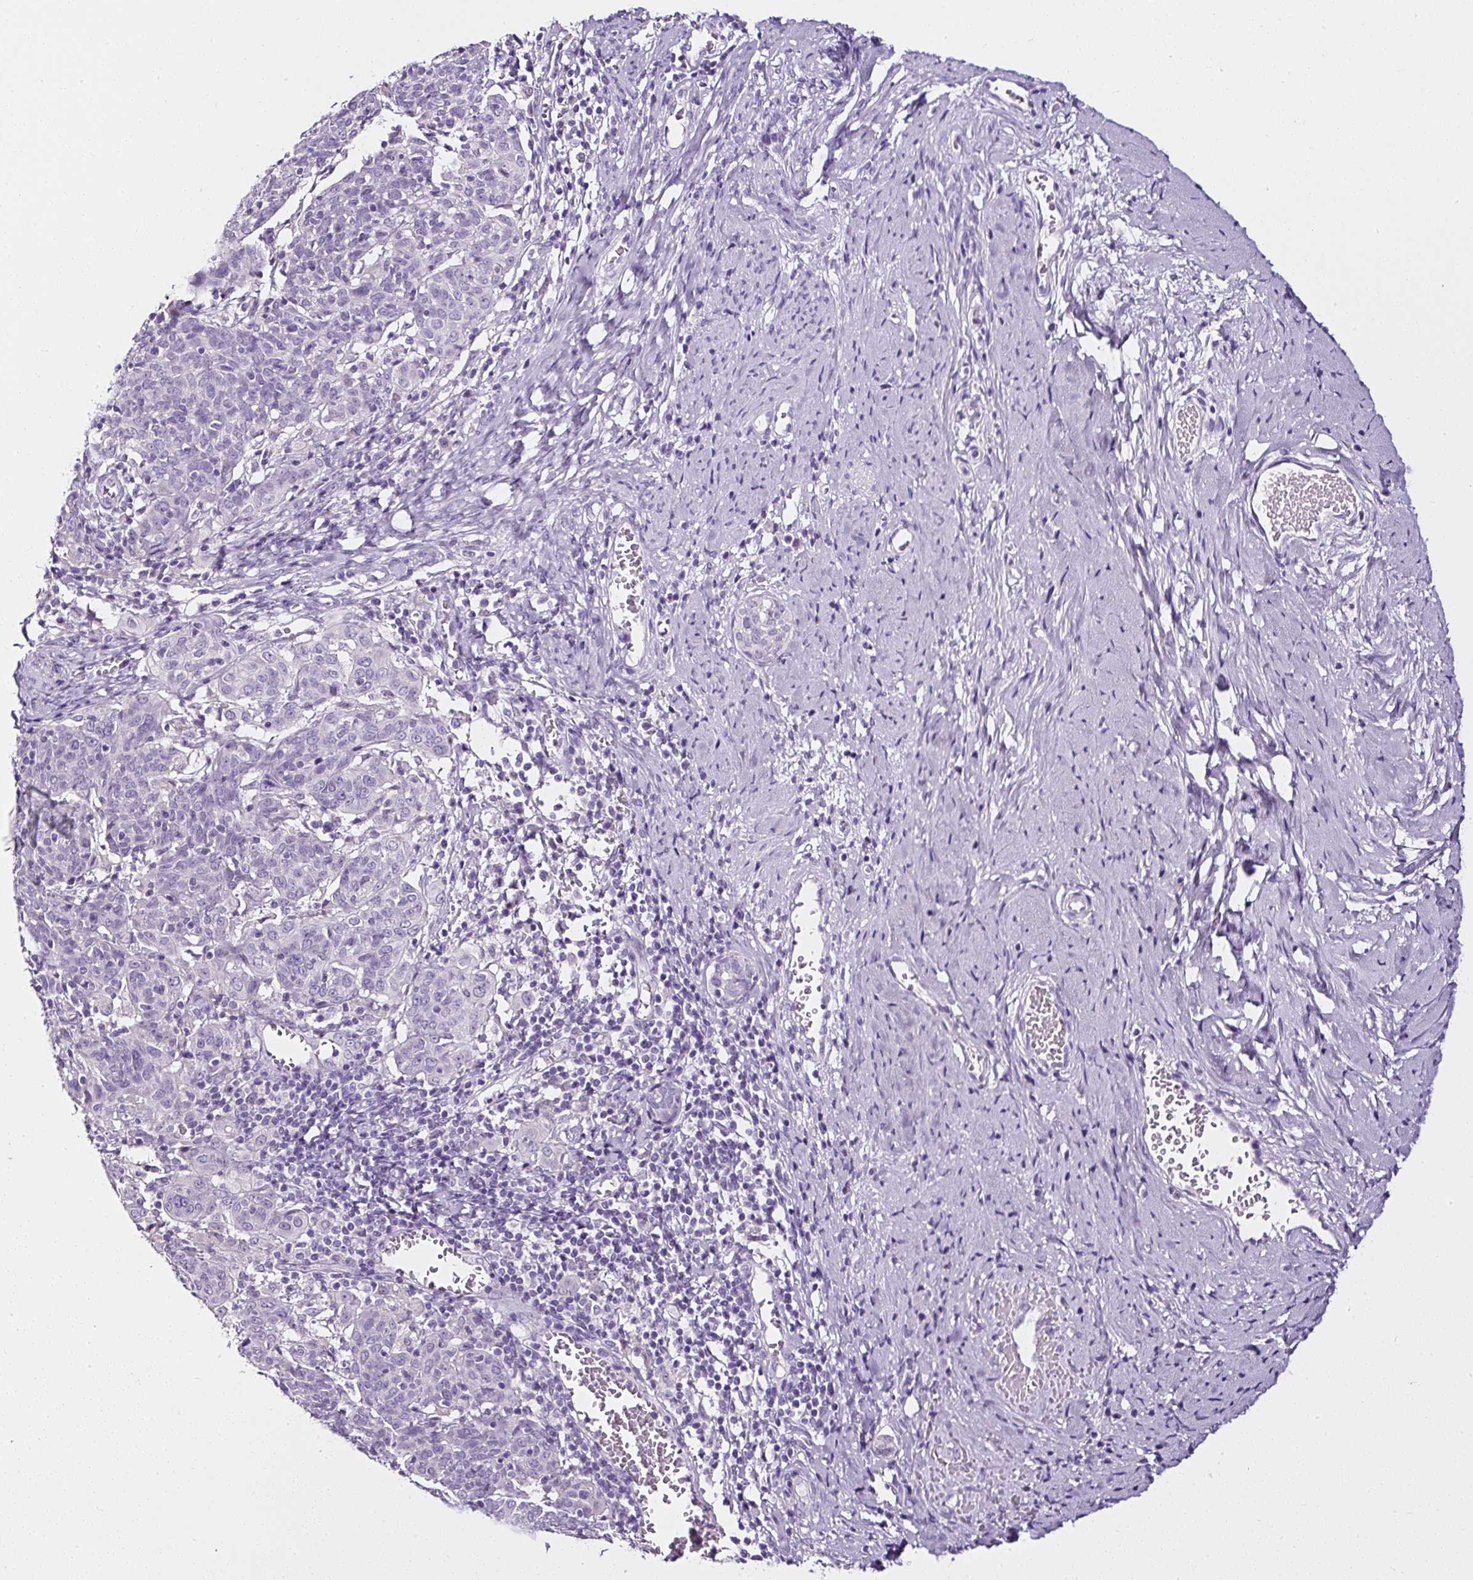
{"staining": {"intensity": "negative", "quantity": "none", "location": "none"}, "tissue": "cervical cancer", "cell_type": "Tumor cells", "image_type": "cancer", "snomed": [{"axis": "morphology", "description": "Squamous cell carcinoma, NOS"}, {"axis": "topography", "description": "Cervix"}], "caption": "DAB immunohistochemical staining of cervical cancer shows no significant staining in tumor cells. (DAB immunohistochemistry with hematoxylin counter stain).", "gene": "ATP2A1", "patient": {"sex": "female", "age": 67}}